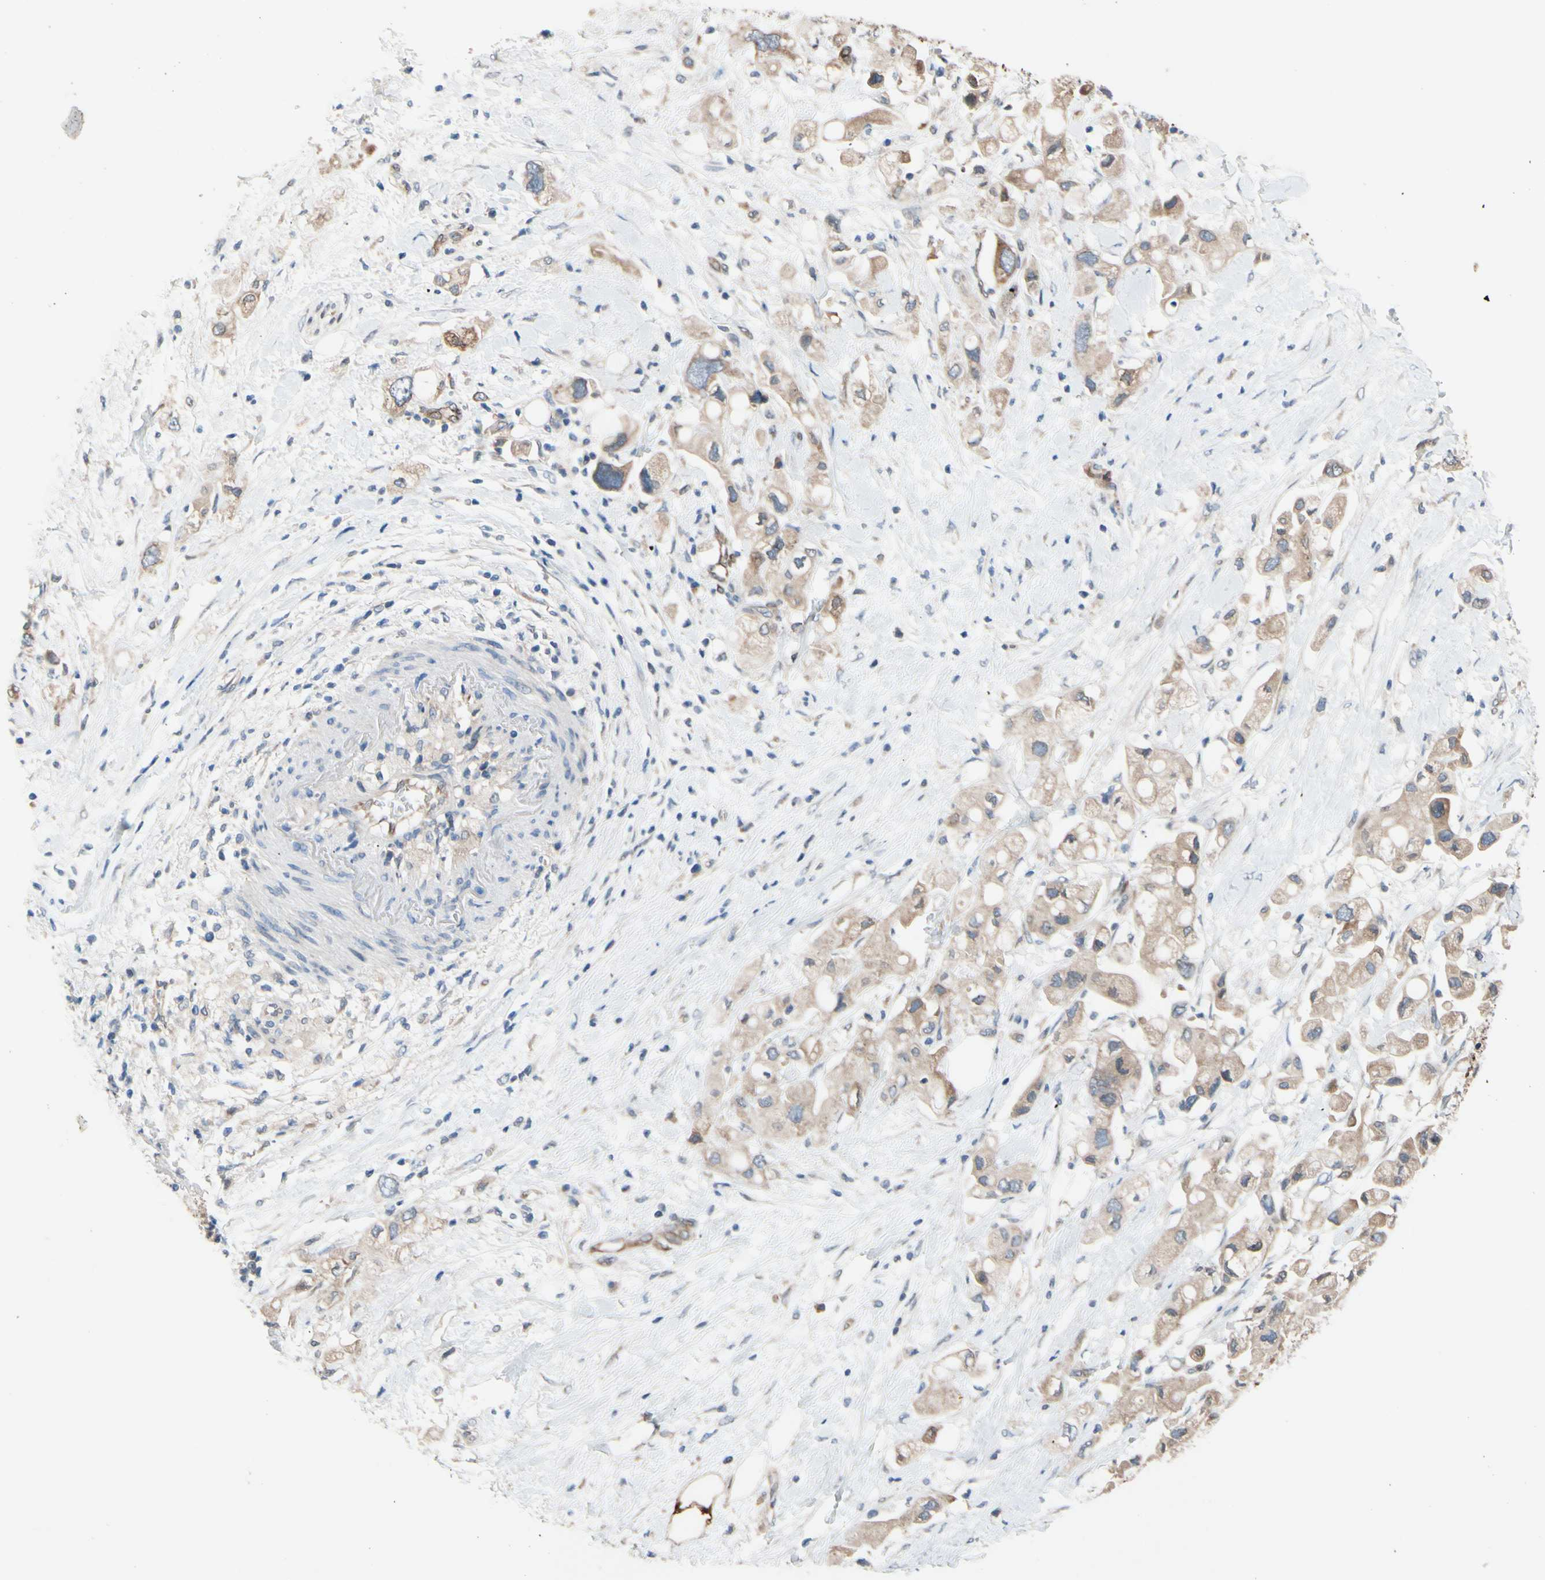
{"staining": {"intensity": "weak", "quantity": ">75%", "location": "cytoplasmic/membranous"}, "tissue": "pancreatic cancer", "cell_type": "Tumor cells", "image_type": "cancer", "snomed": [{"axis": "morphology", "description": "Adenocarcinoma, NOS"}, {"axis": "topography", "description": "Pancreas"}], "caption": "Tumor cells display low levels of weak cytoplasmic/membranous expression in approximately >75% of cells in pancreatic cancer.", "gene": "PRXL2A", "patient": {"sex": "female", "age": 56}}